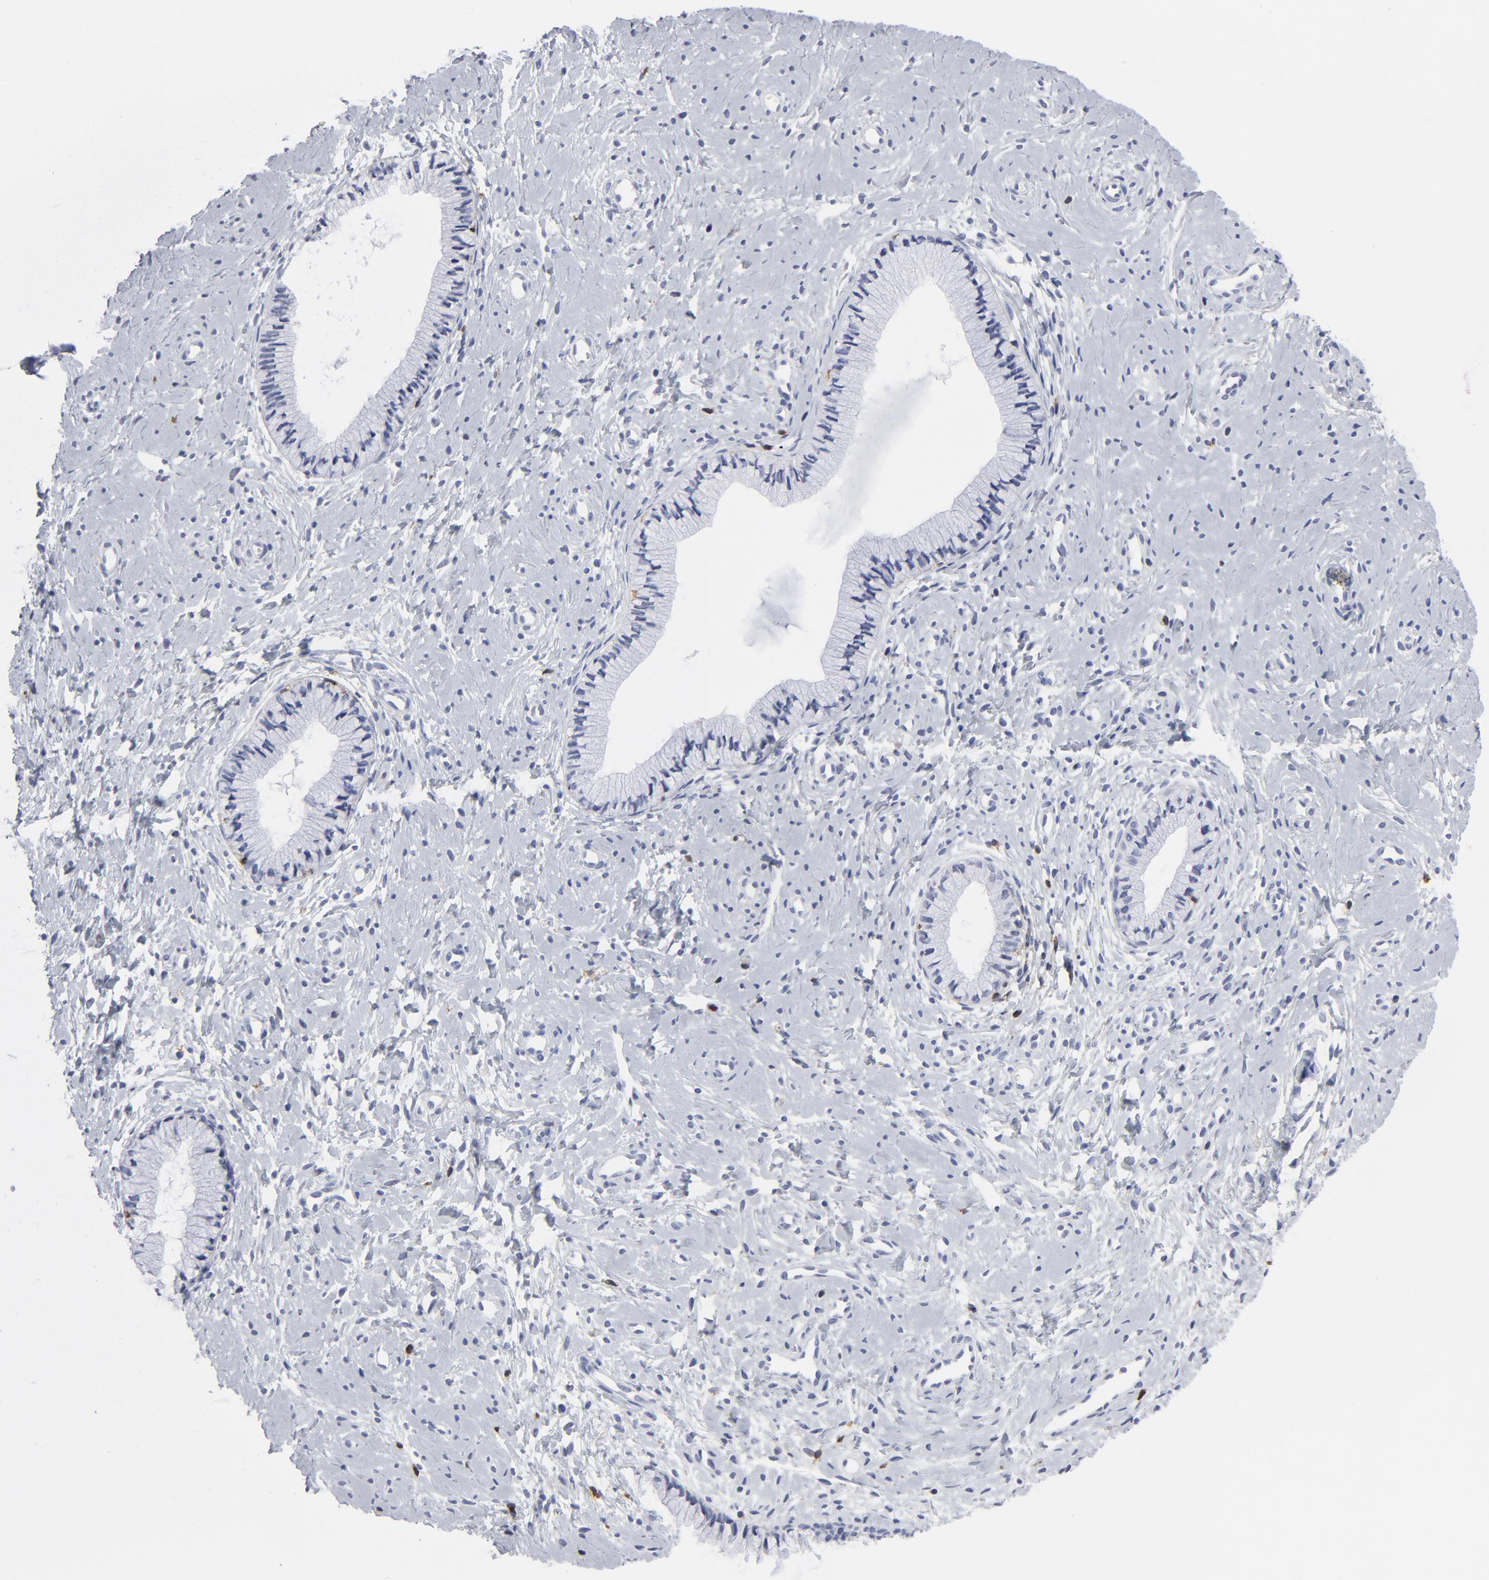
{"staining": {"intensity": "negative", "quantity": "none", "location": "none"}, "tissue": "cervix", "cell_type": "Glandular cells", "image_type": "normal", "snomed": [{"axis": "morphology", "description": "Normal tissue, NOS"}, {"axis": "topography", "description": "Cervix"}], "caption": "Image shows no protein staining in glandular cells of benign cervix. (DAB IHC visualized using brightfield microscopy, high magnification).", "gene": "CD2", "patient": {"sex": "female", "age": 46}}